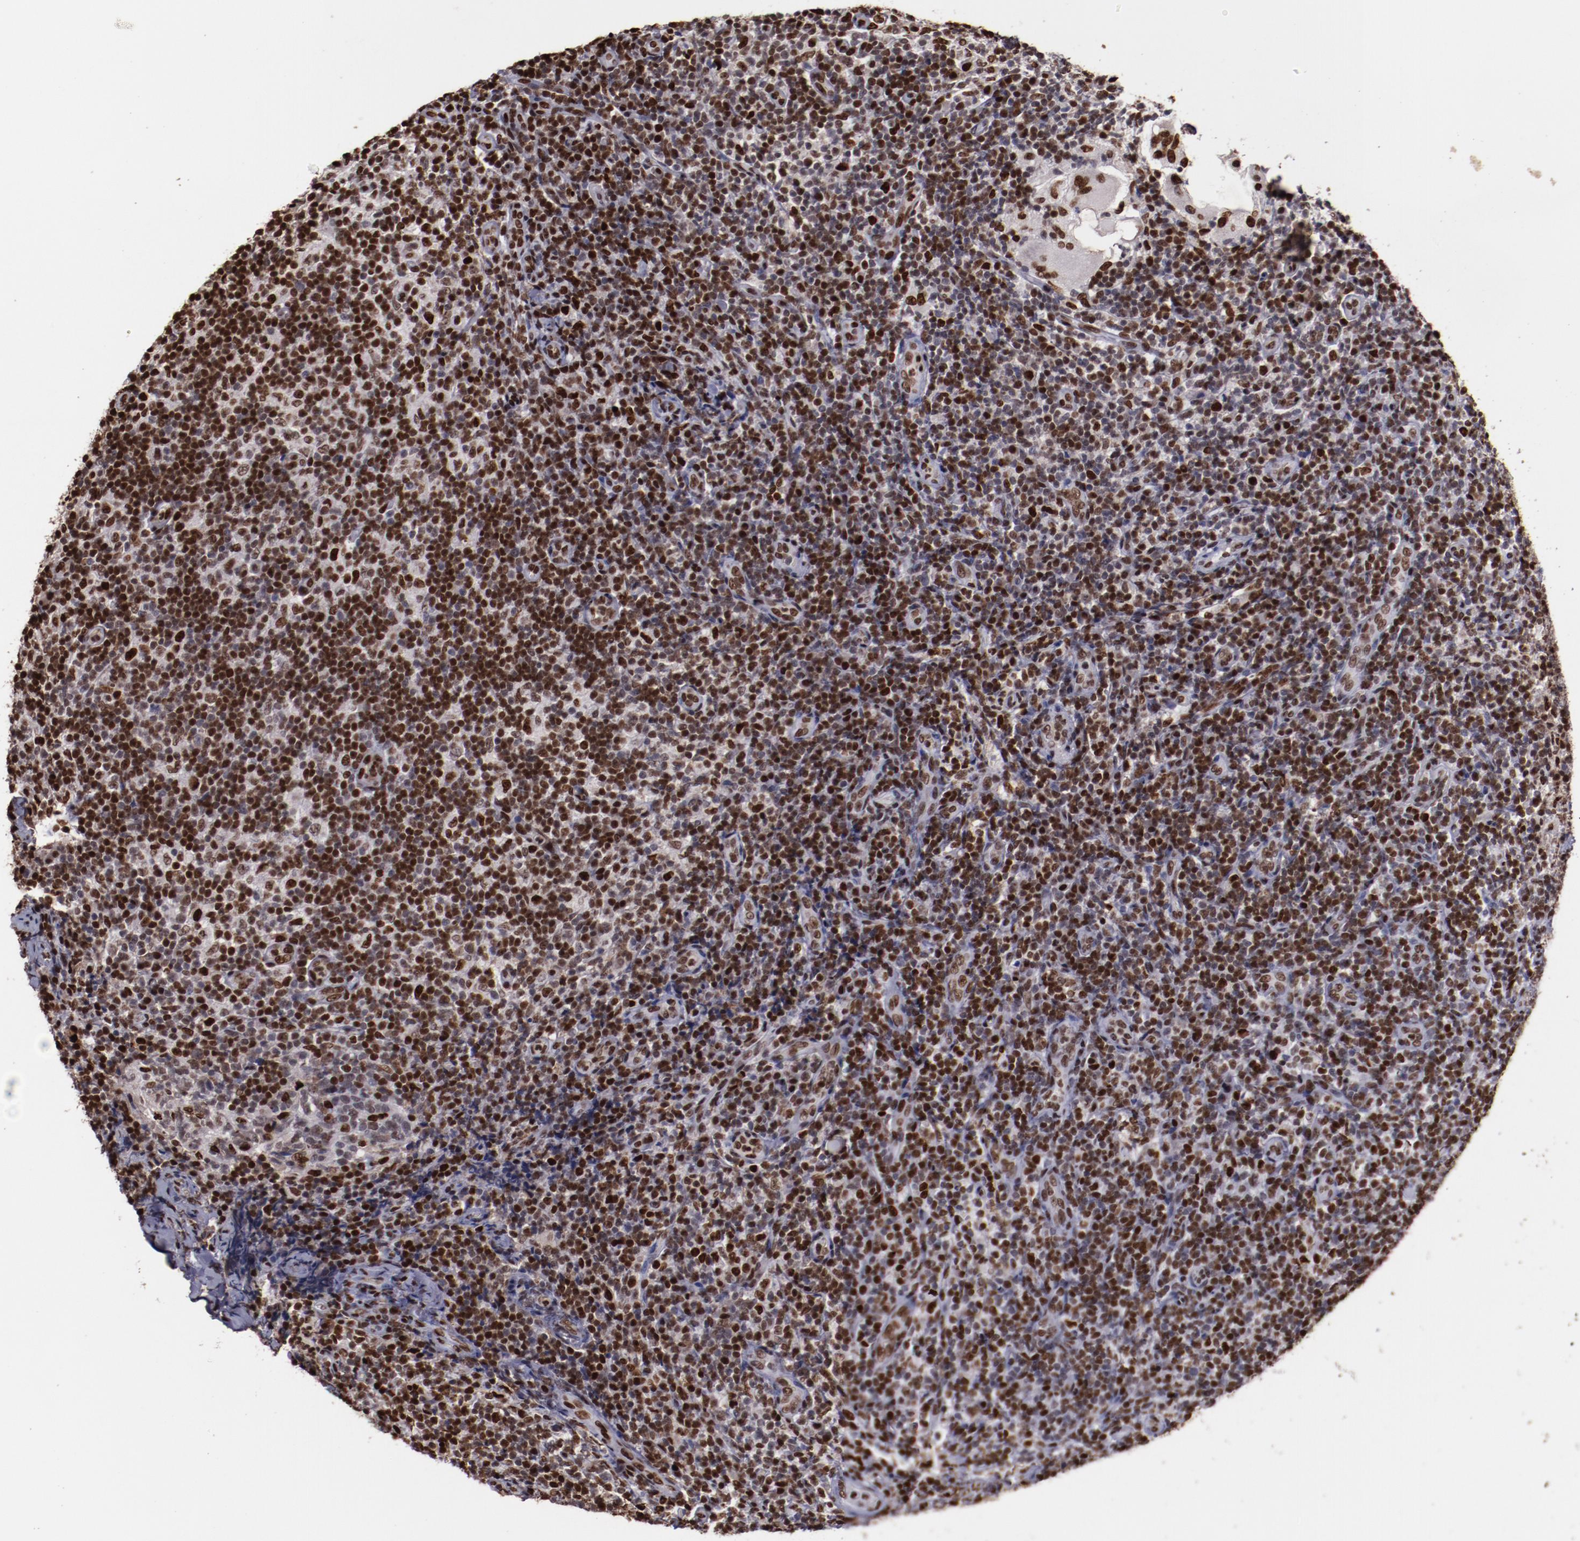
{"staining": {"intensity": "moderate", "quantity": "25%-75%", "location": "nuclear"}, "tissue": "lymph node", "cell_type": "Germinal center cells", "image_type": "normal", "snomed": [{"axis": "morphology", "description": "Normal tissue, NOS"}, {"axis": "morphology", "description": "Inflammation, NOS"}, {"axis": "topography", "description": "Lymph node"}], "caption": "Lymph node stained for a protein (brown) exhibits moderate nuclear positive expression in about 25%-75% of germinal center cells.", "gene": "APEX1", "patient": {"sex": "male", "age": 46}}